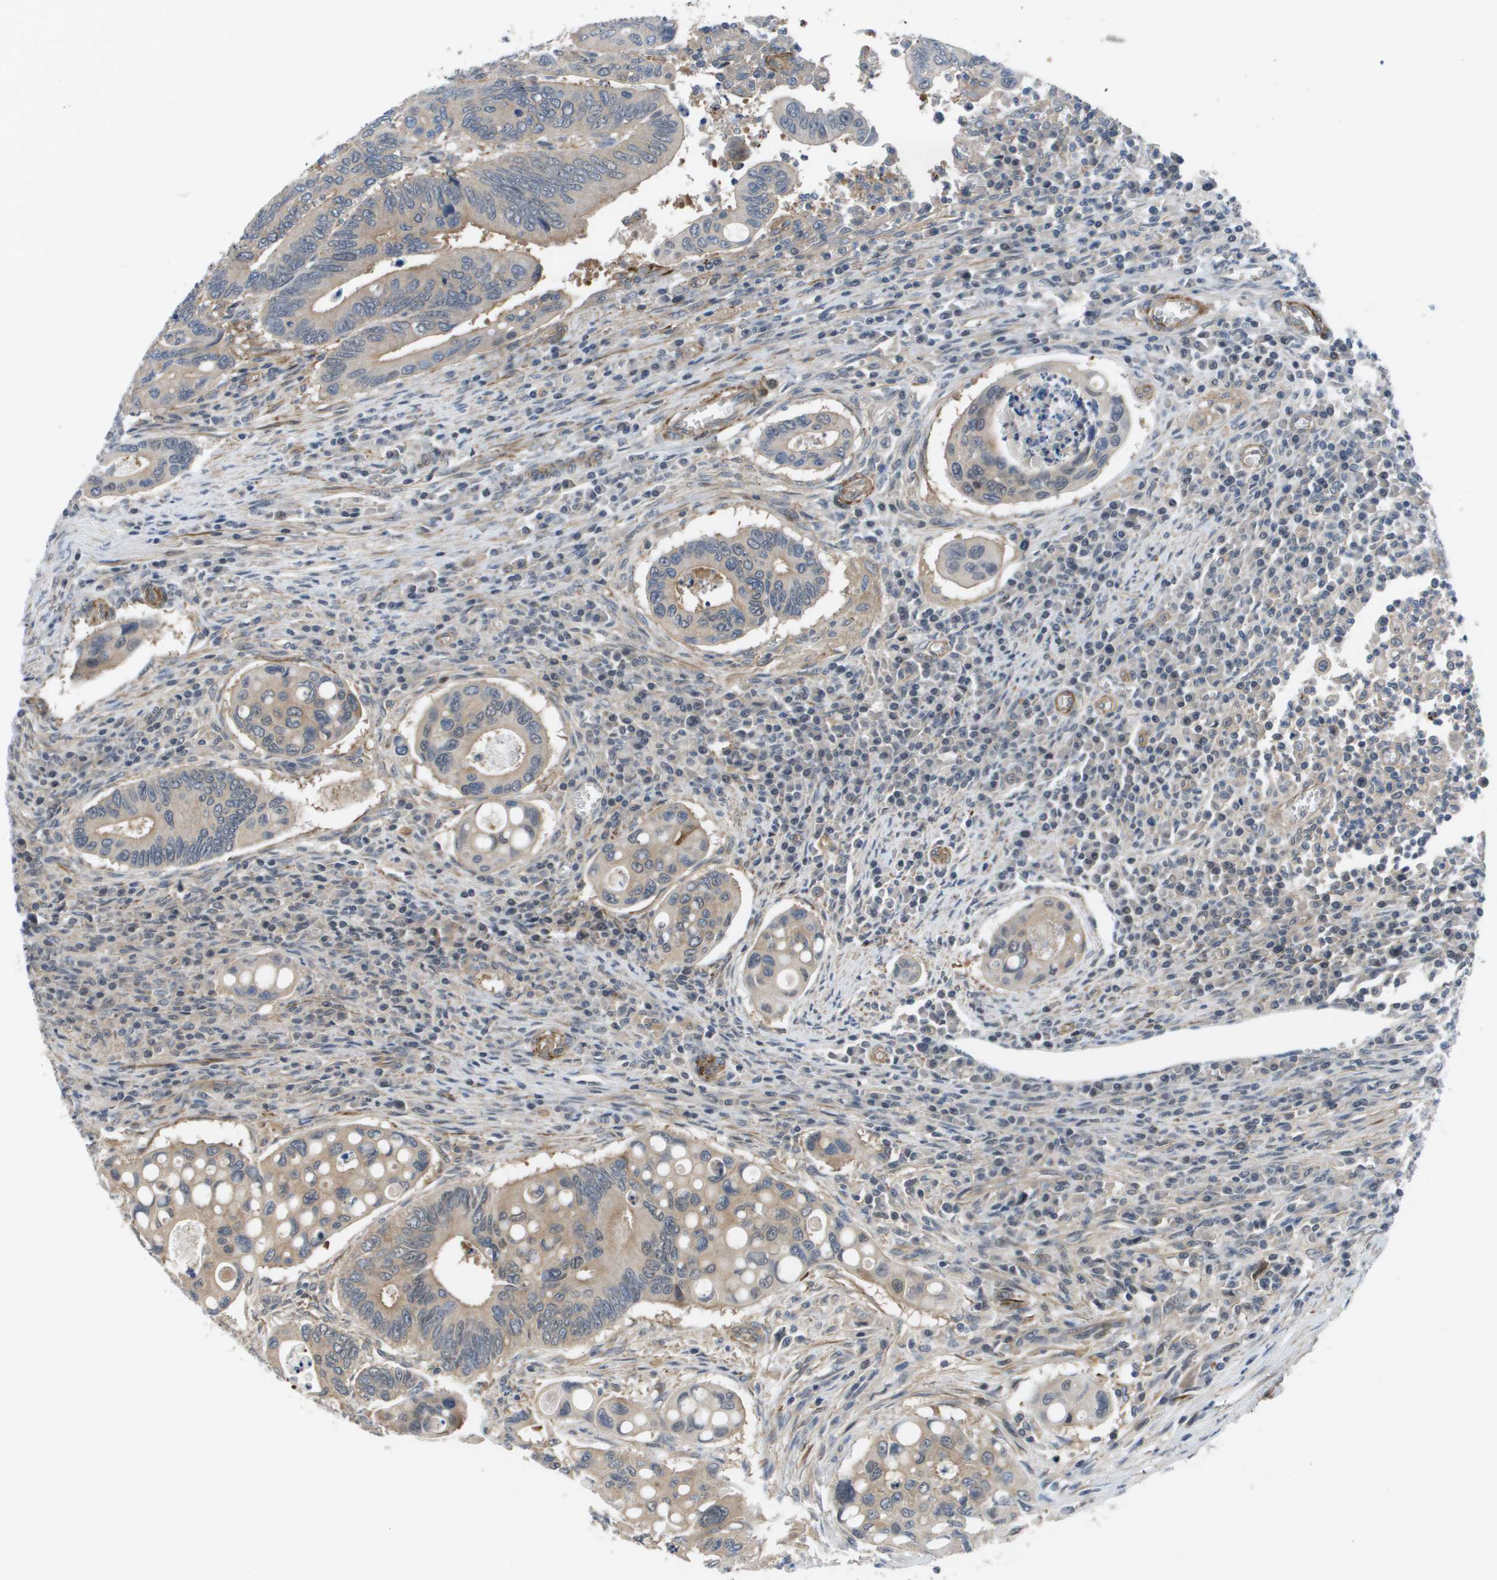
{"staining": {"intensity": "moderate", "quantity": "25%-75%", "location": "cytoplasmic/membranous"}, "tissue": "colorectal cancer", "cell_type": "Tumor cells", "image_type": "cancer", "snomed": [{"axis": "morphology", "description": "Inflammation, NOS"}, {"axis": "morphology", "description": "Adenocarcinoma, NOS"}, {"axis": "topography", "description": "Colon"}], "caption": "IHC histopathology image of neoplastic tissue: adenocarcinoma (colorectal) stained using IHC exhibits medium levels of moderate protein expression localized specifically in the cytoplasmic/membranous of tumor cells, appearing as a cytoplasmic/membranous brown color.", "gene": "ENPP5", "patient": {"sex": "male", "age": 72}}